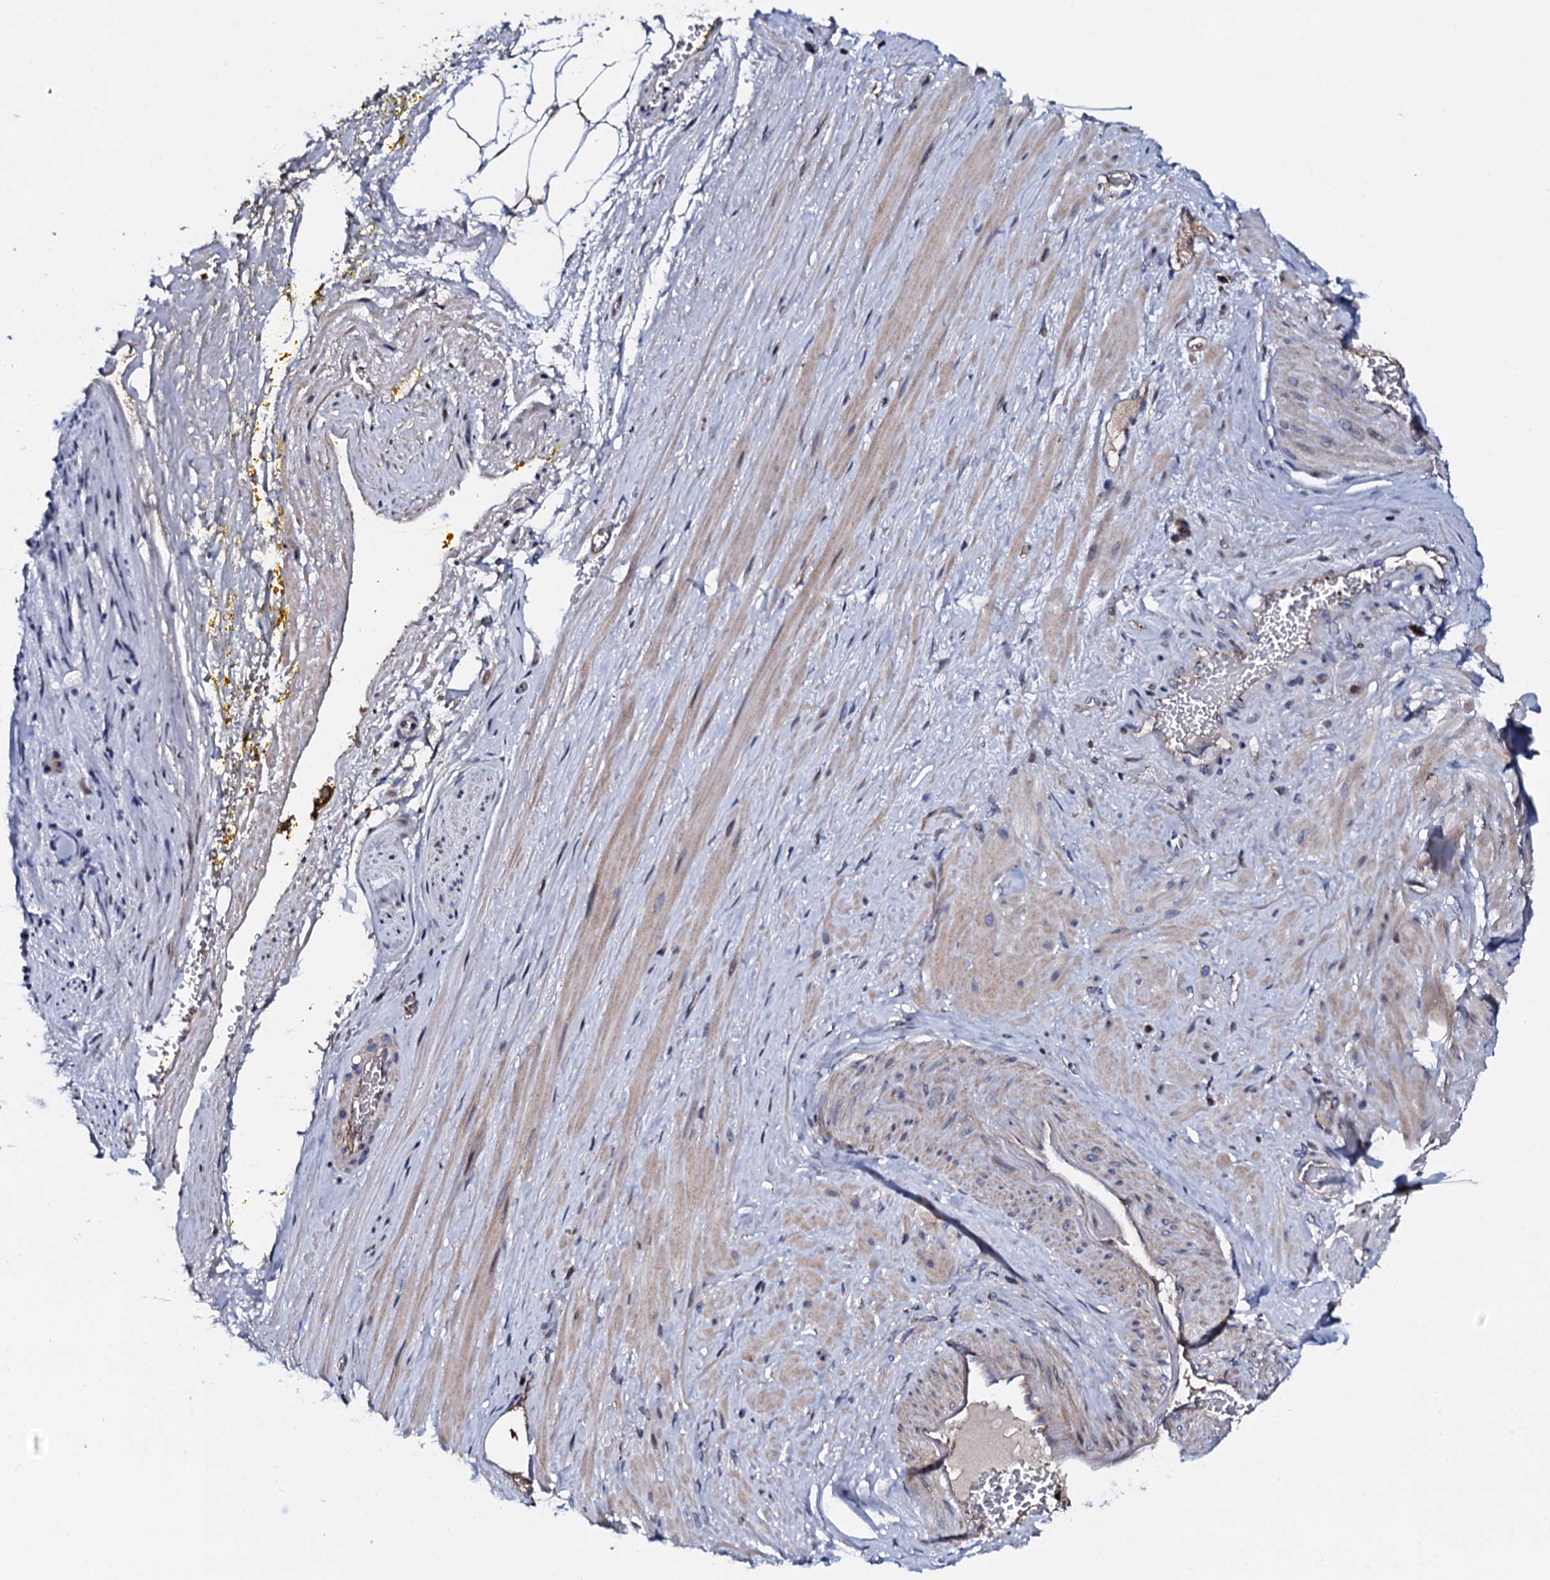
{"staining": {"intensity": "negative", "quantity": "none", "location": "none"}, "tissue": "adipose tissue", "cell_type": "Adipocytes", "image_type": "normal", "snomed": [{"axis": "morphology", "description": "Normal tissue, NOS"}, {"axis": "morphology", "description": "Adenocarcinoma, Low grade"}, {"axis": "topography", "description": "Prostate"}, {"axis": "topography", "description": "Peripheral nerve tissue"}], "caption": "Protein analysis of unremarkable adipose tissue shows no significant expression in adipocytes. (Immunohistochemistry, brightfield microscopy, high magnification).", "gene": "PLET1", "patient": {"sex": "male", "age": 63}}